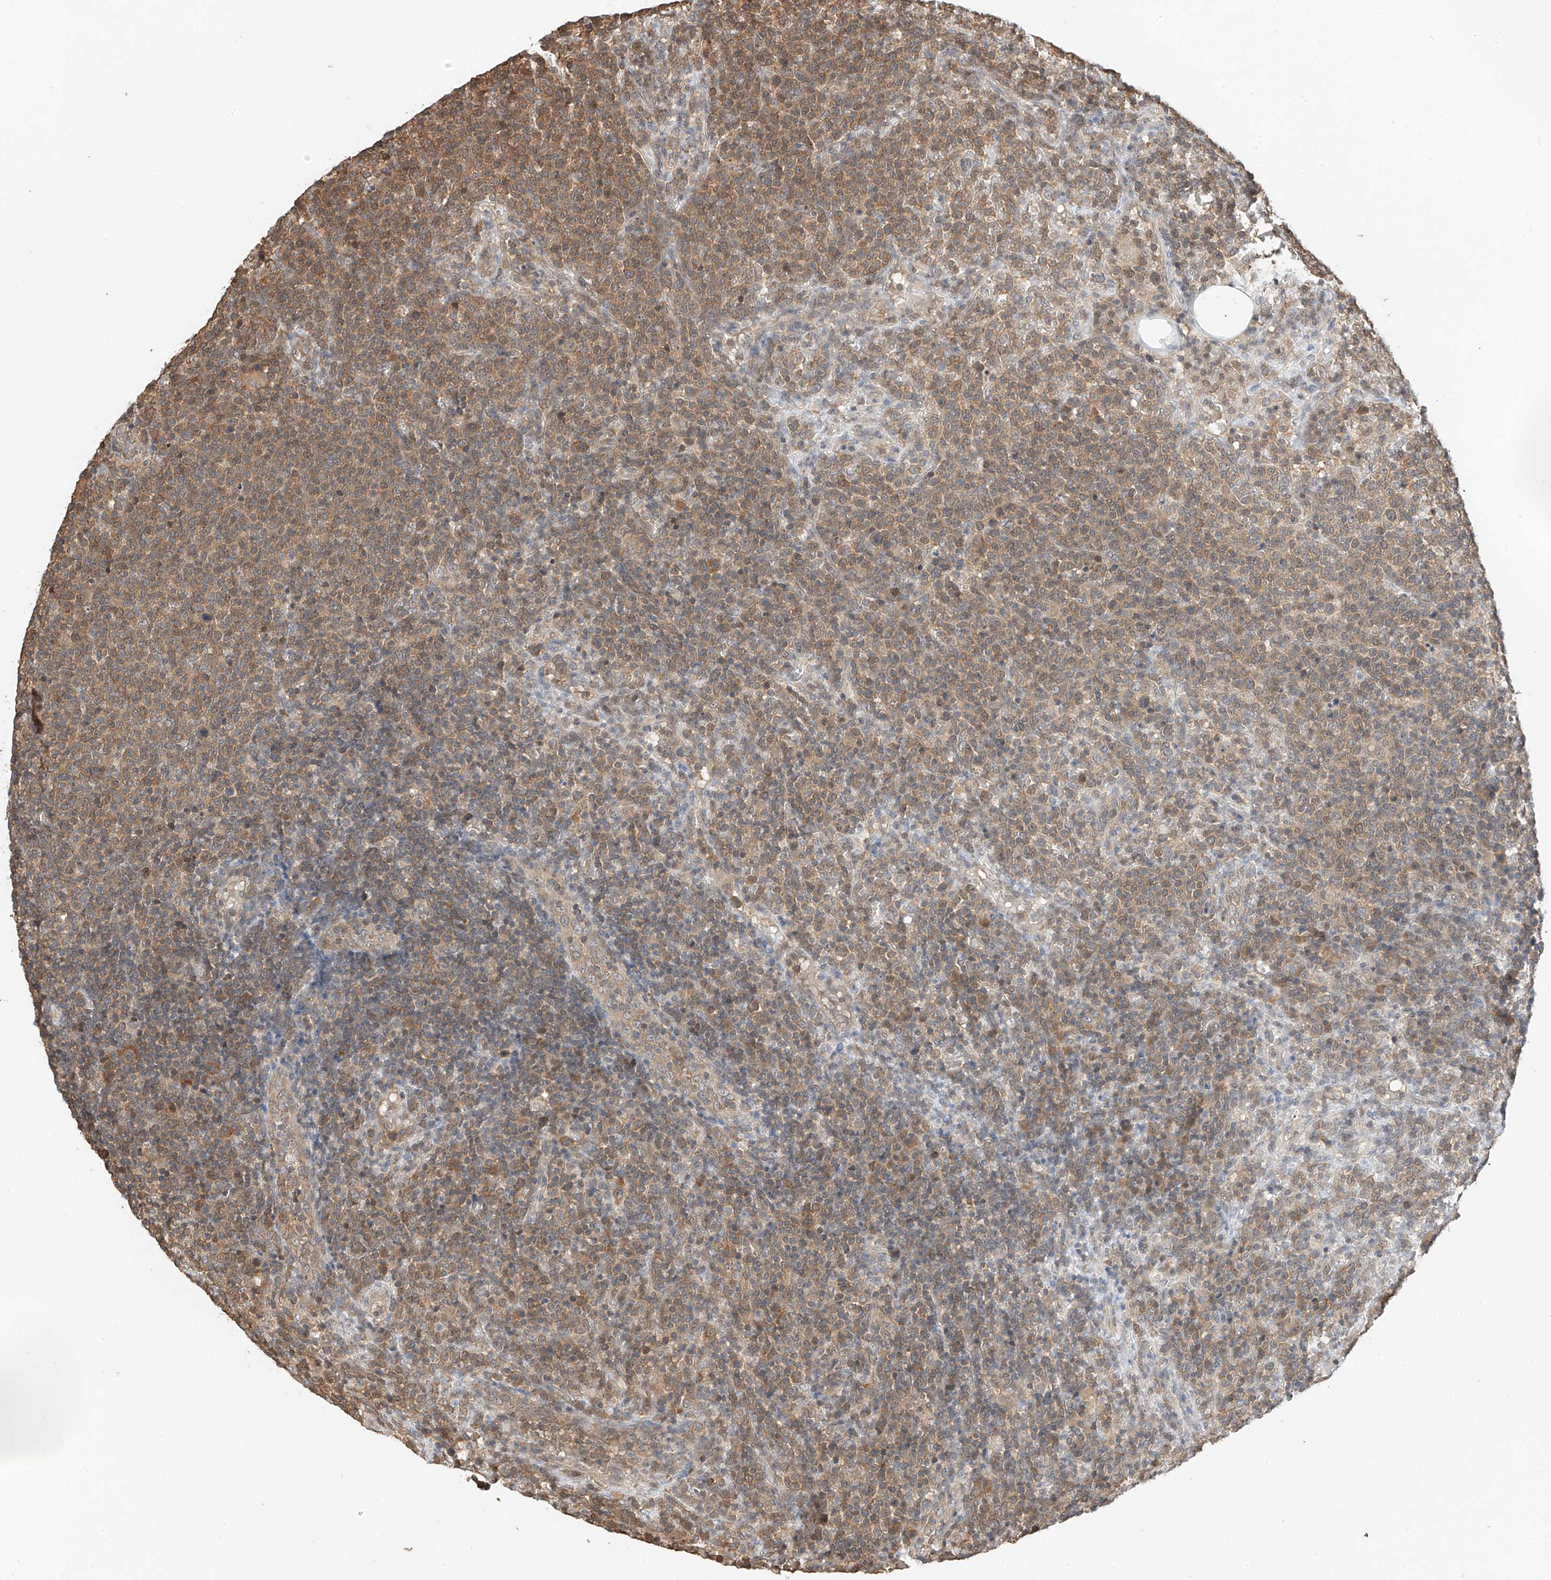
{"staining": {"intensity": "moderate", "quantity": ">75%", "location": "cytoplasmic/membranous"}, "tissue": "lymphoma", "cell_type": "Tumor cells", "image_type": "cancer", "snomed": [{"axis": "morphology", "description": "Malignant lymphoma, non-Hodgkin's type, High grade"}, {"axis": "topography", "description": "Lymph node"}], "caption": "The photomicrograph exhibits immunohistochemical staining of high-grade malignant lymphoma, non-Hodgkin's type. There is moderate cytoplasmic/membranous positivity is appreciated in approximately >75% of tumor cells.", "gene": "PPA2", "patient": {"sex": "male", "age": 61}}